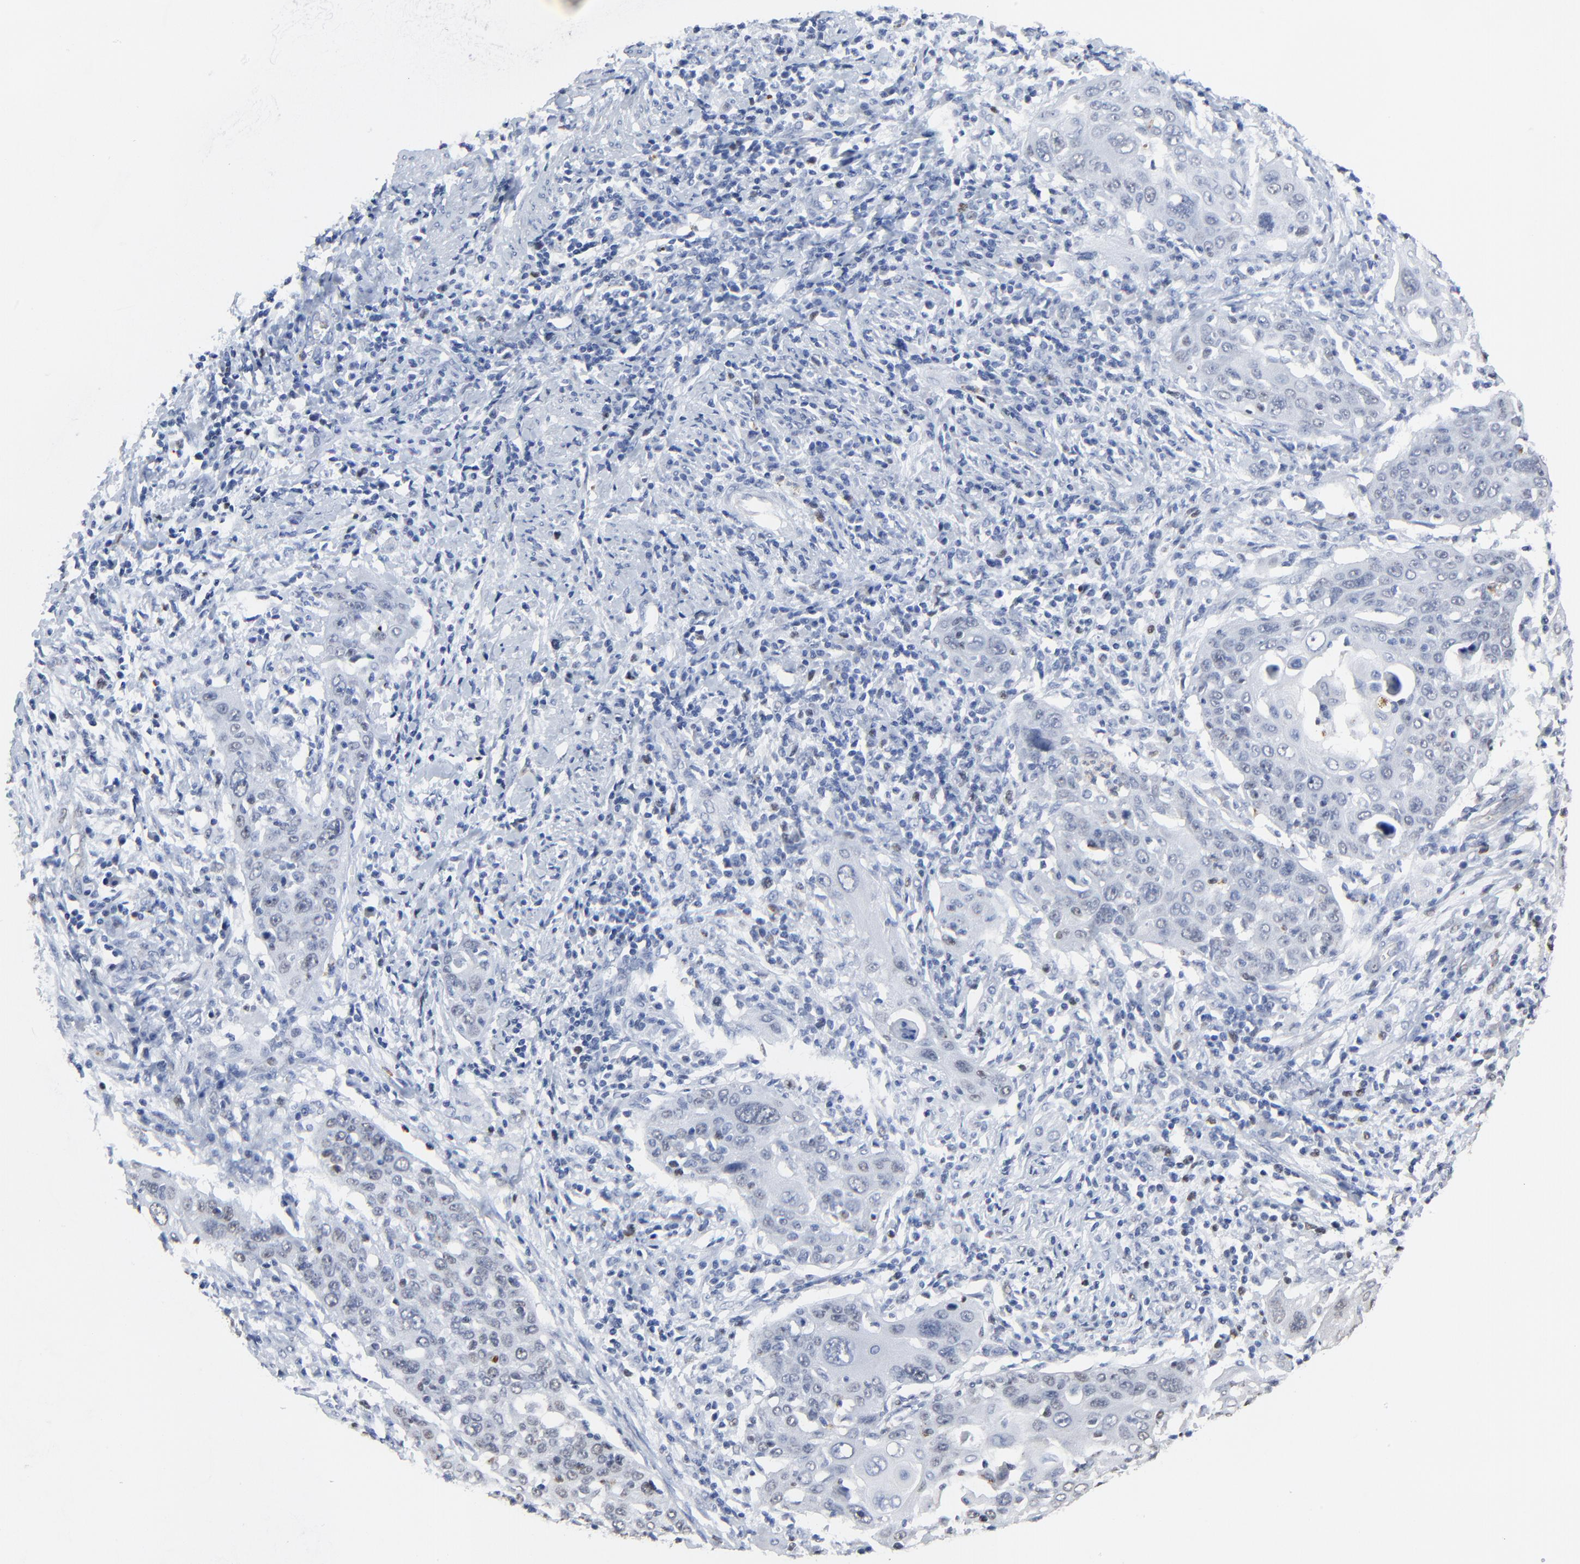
{"staining": {"intensity": "weak", "quantity": "<25%", "location": "nuclear"}, "tissue": "cervical cancer", "cell_type": "Tumor cells", "image_type": "cancer", "snomed": [{"axis": "morphology", "description": "Squamous cell carcinoma, NOS"}, {"axis": "topography", "description": "Cervix"}], "caption": "An immunohistochemistry (IHC) micrograph of cervical squamous cell carcinoma is shown. There is no staining in tumor cells of cervical squamous cell carcinoma.", "gene": "BIRC3", "patient": {"sex": "female", "age": 54}}